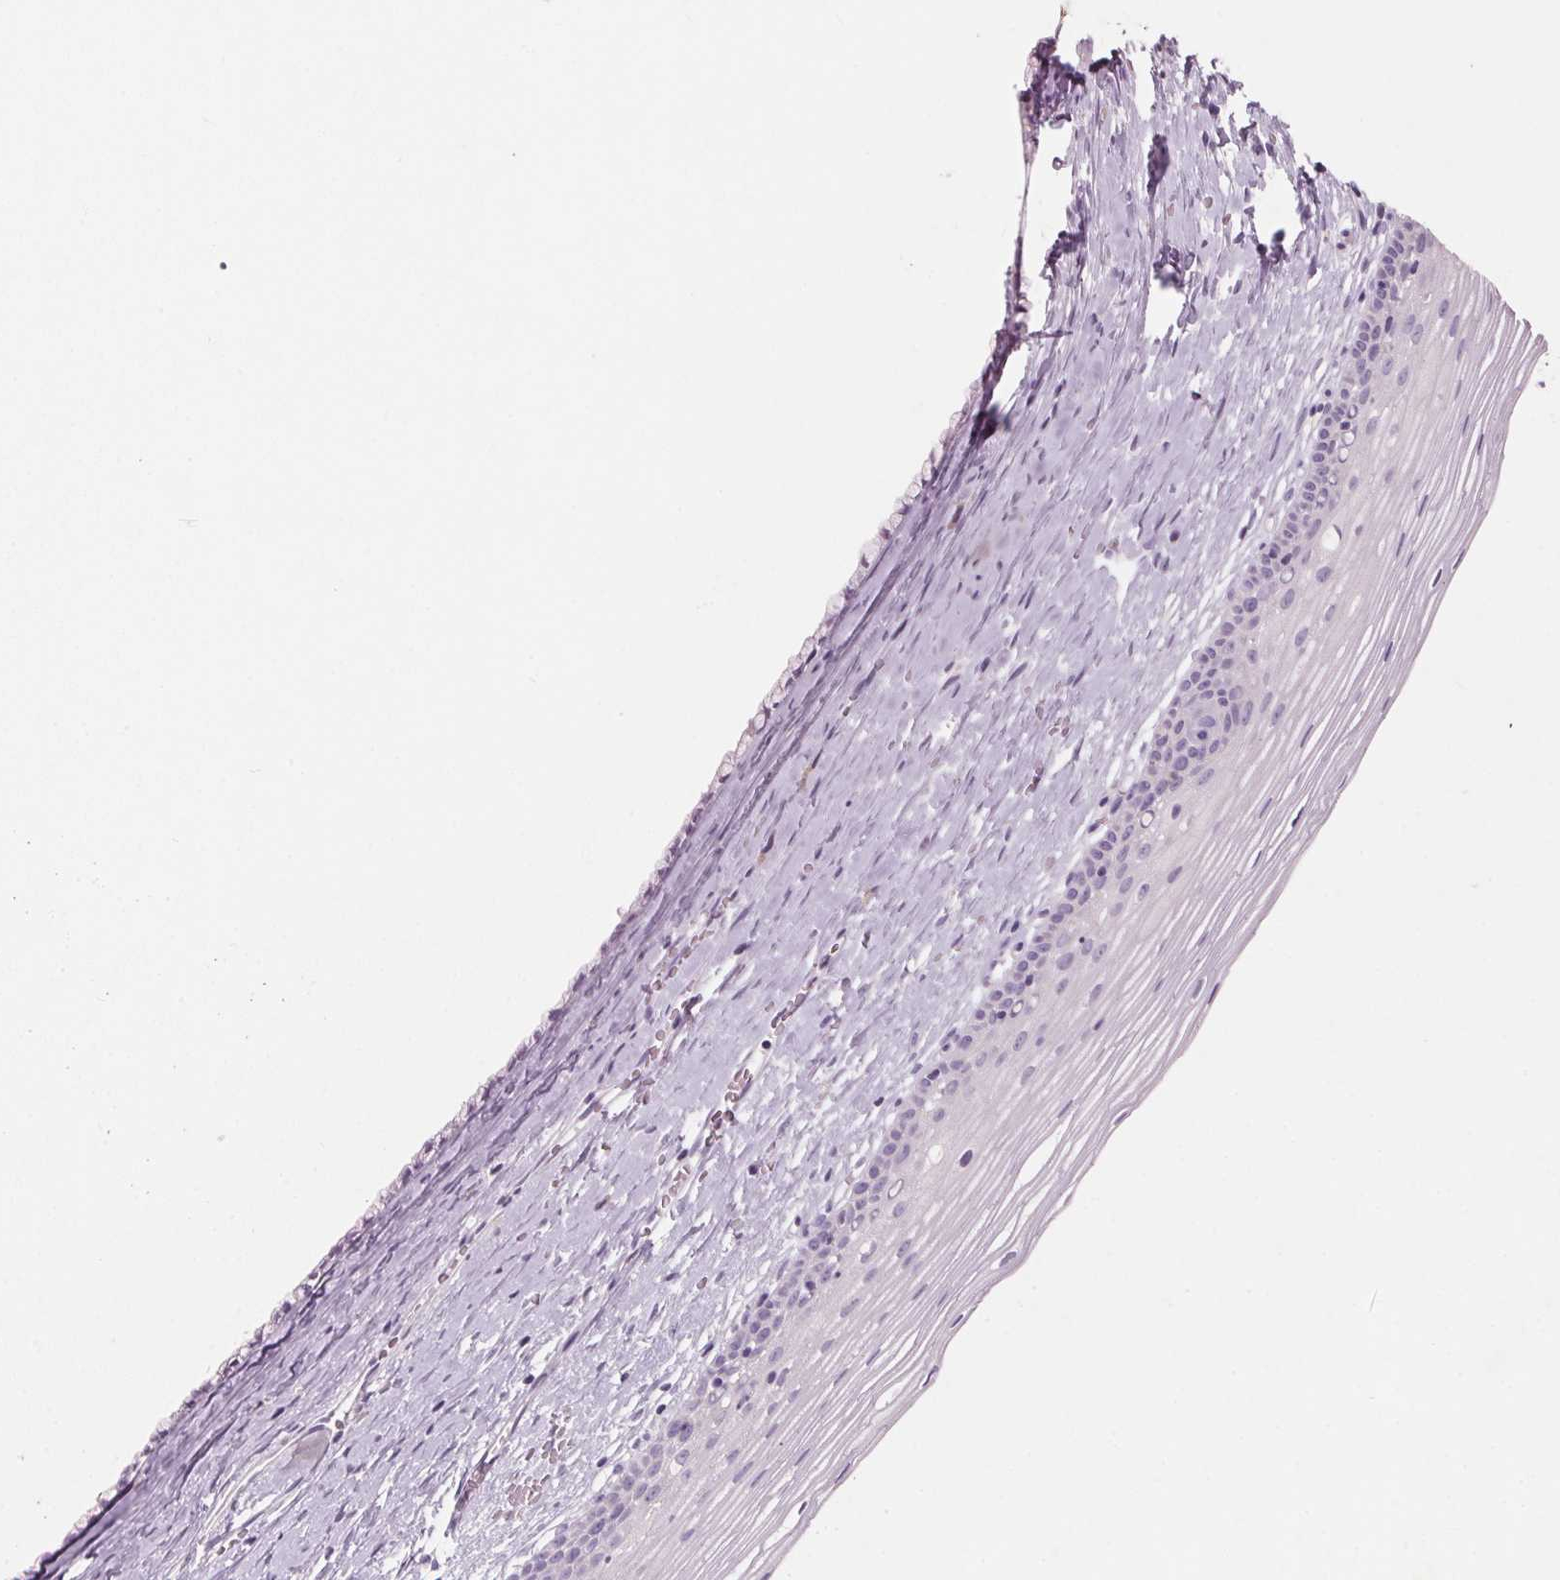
{"staining": {"intensity": "negative", "quantity": "none", "location": "none"}, "tissue": "cervix", "cell_type": "Glandular cells", "image_type": "normal", "snomed": [{"axis": "morphology", "description": "Normal tissue, NOS"}, {"axis": "topography", "description": "Cervix"}], "caption": "Immunohistochemistry (IHC) of normal cervix demonstrates no positivity in glandular cells.", "gene": "HSD17B1", "patient": {"sex": "female", "age": 40}}